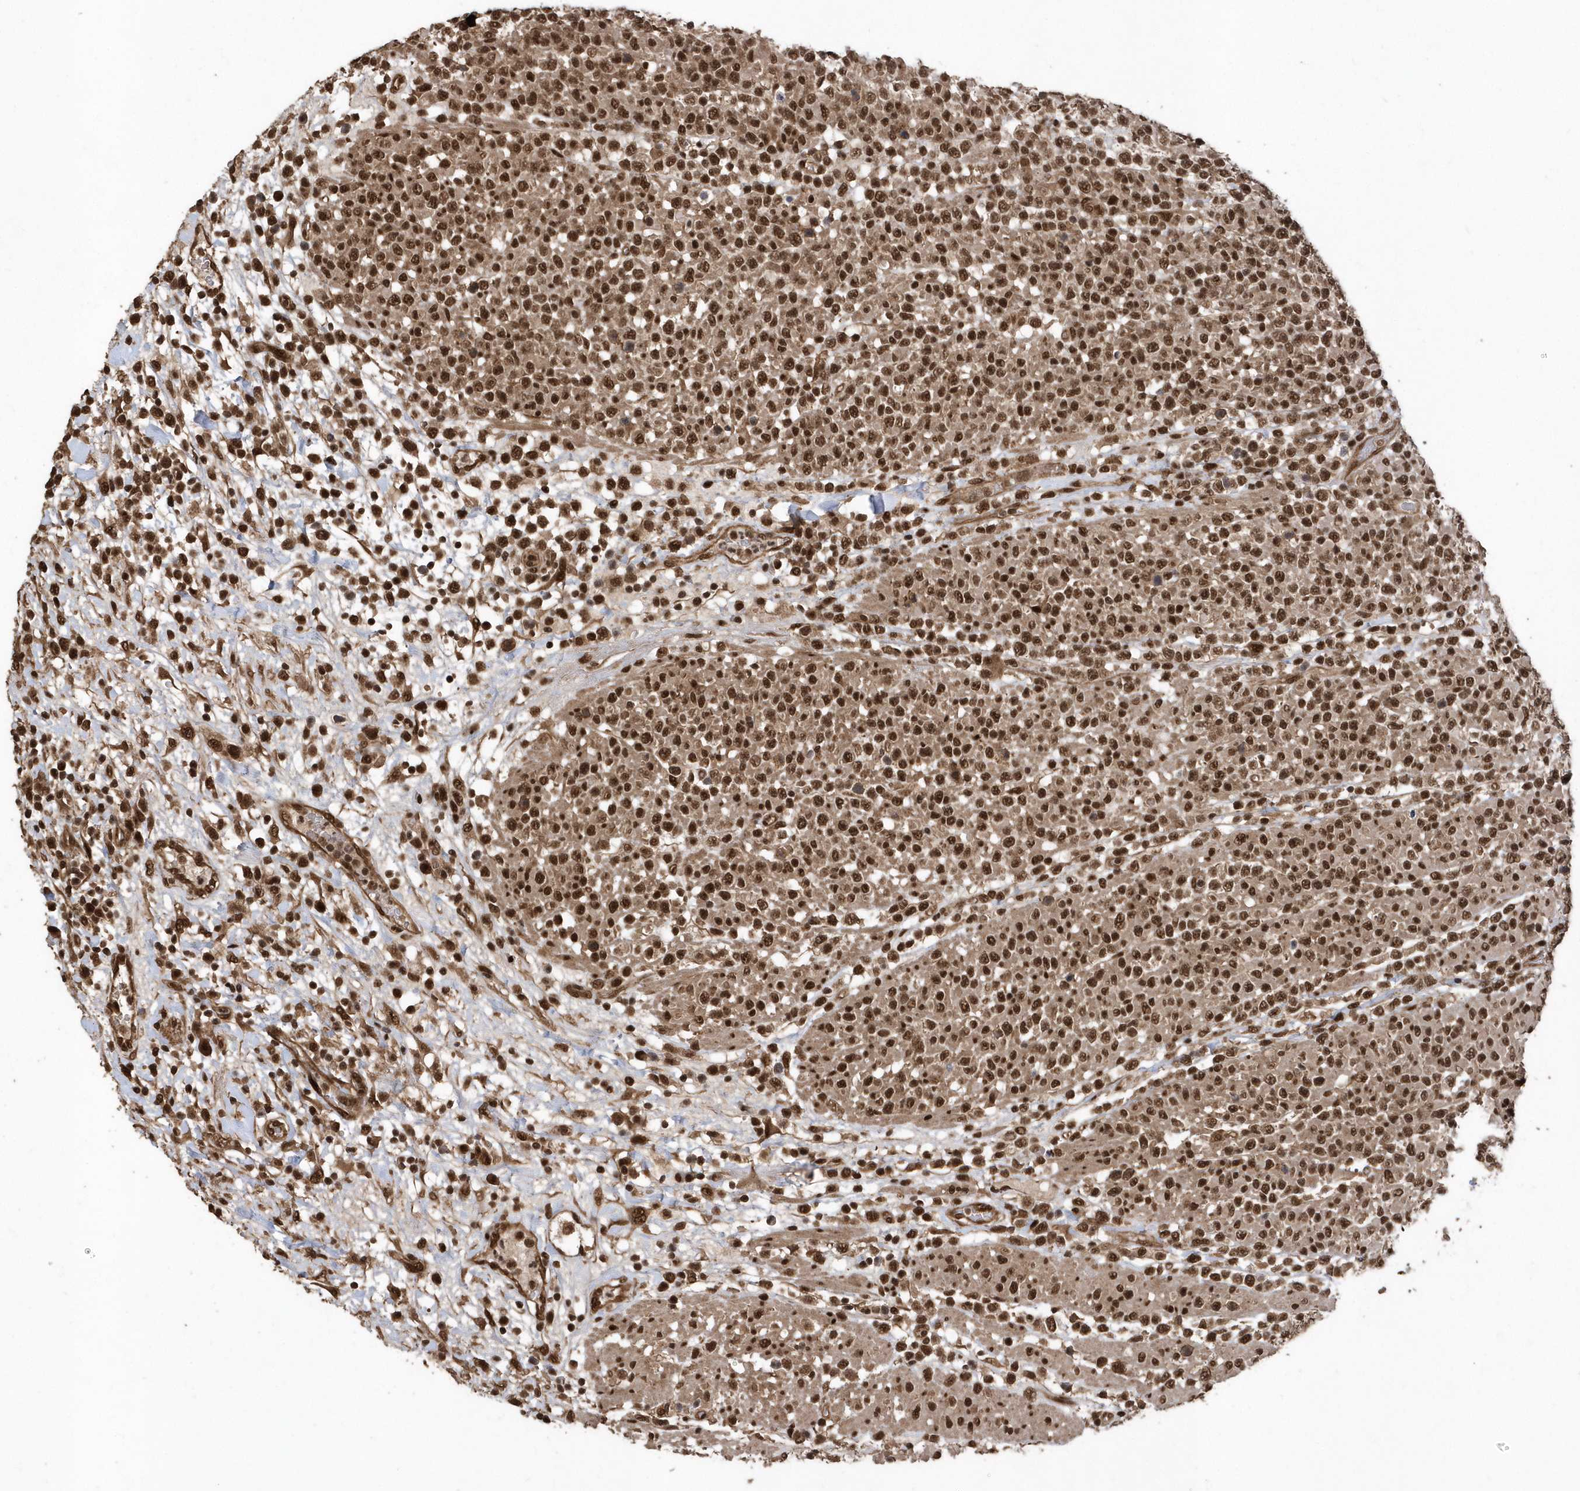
{"staining": {"intensity": "moderate", "quantity": ">75%", "location": "nuclear"}, "tissue": "lymphoma", "cell_type": "Tumor cells", "image_type": "cancer", "snomed": [{"axis": "morphology", "description": "Malignant lymphoma, non-Hodgkin's type, High grade"}, {"axis": "topography", "description": "Colon"}], "caption": "Protein positivity by immunohistochemistry (IHC) exhibits moderate nuclear expression in about >75% of tumor cells in lymphoma. Immunohistochemistry (ihc) stains the protein in brown and the nuclei are stained blue.", "gene": "INTS12", "patient": {"sex": "female", "age": 53}}